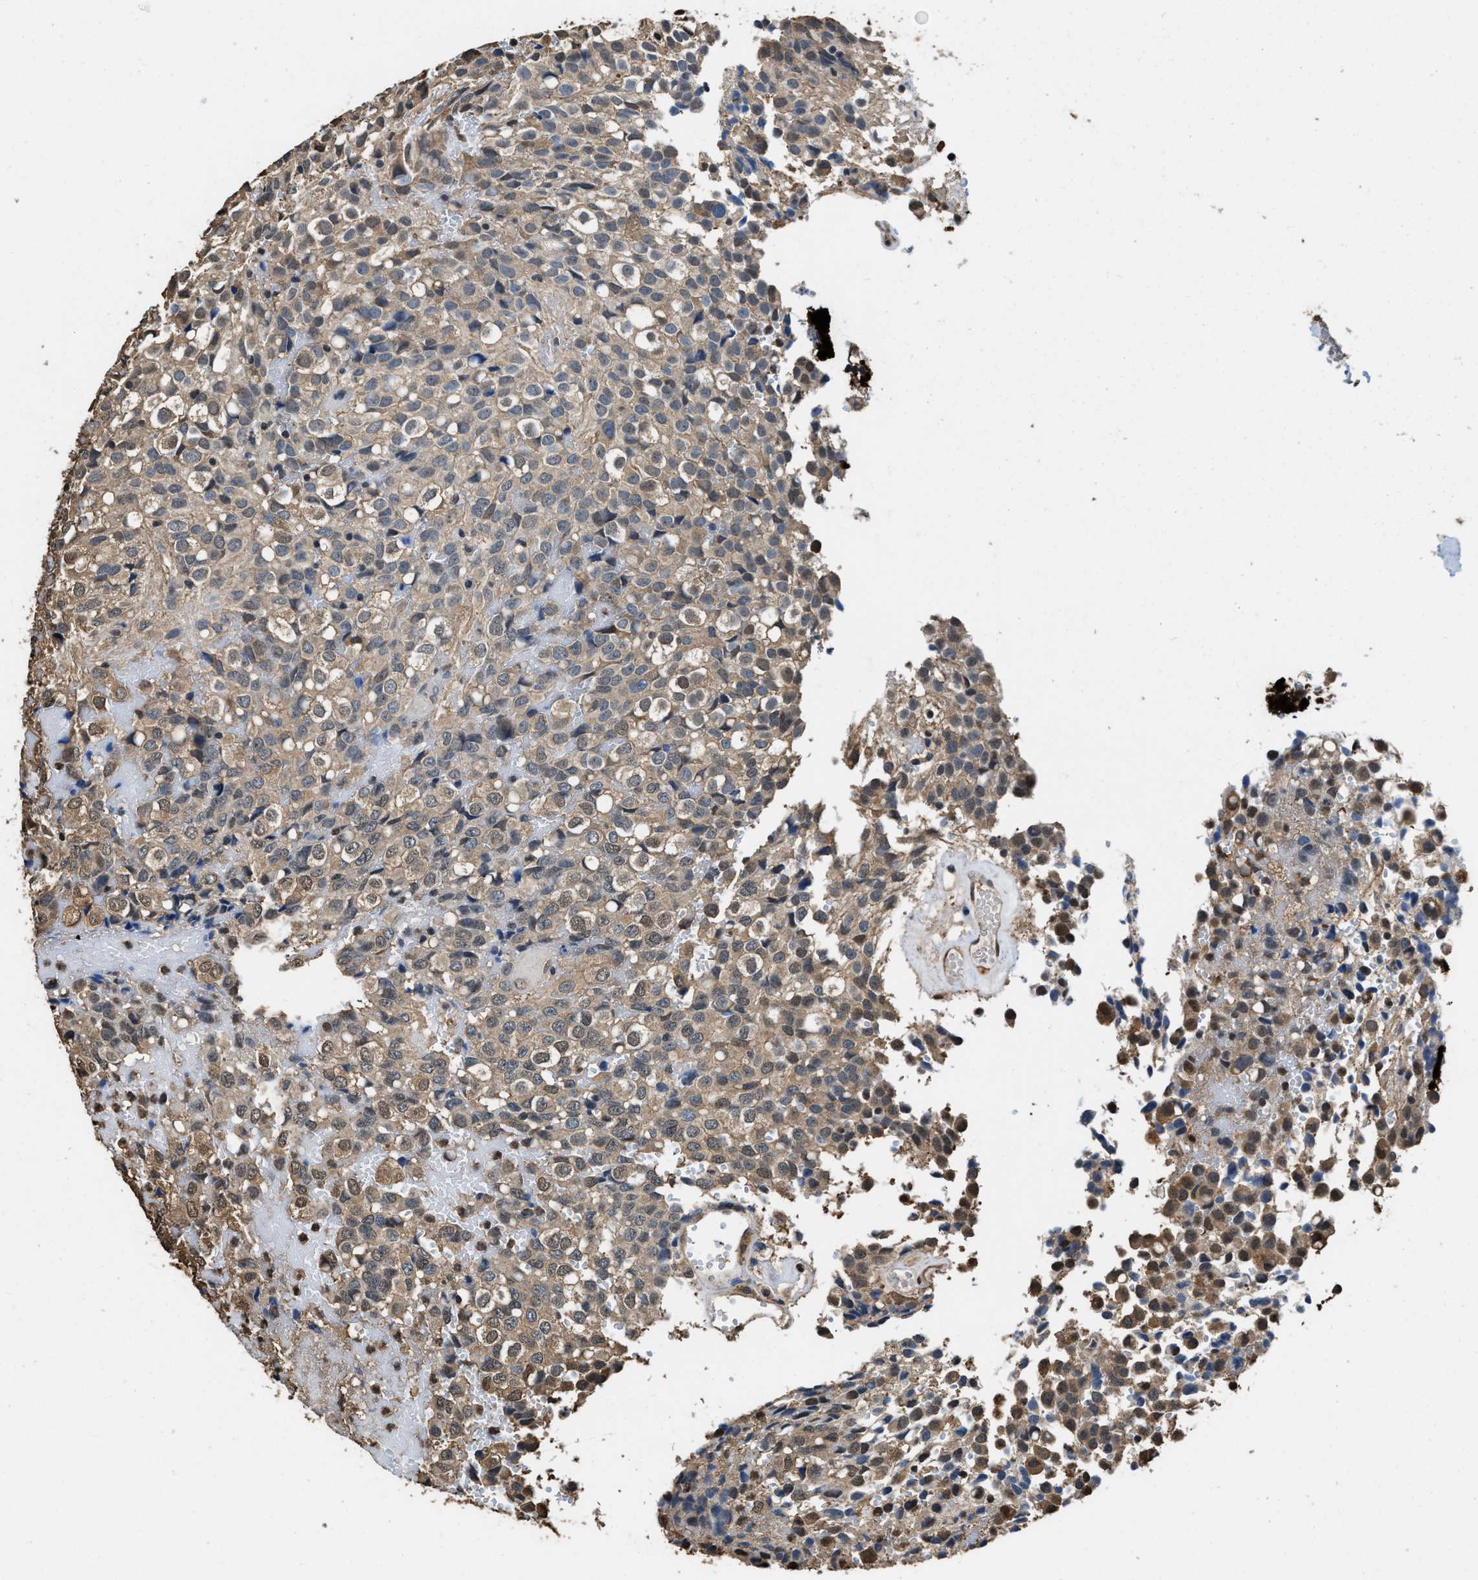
{"staining": {"intensity": "moderate", "quantity": "25%-75%", "location": "cytoplasmic/membranous,nuclear"}, "tissue": "glioma", "cell_type": "Tumor cells", "image_type": "cancer", "snomed": [{"axis": "morphology", "description": "Glioma, malignant, High grade"}, {"axis": "topography", "description": "Brain"}], "caption": "Protein positivity by immunohistochemistry exhibits moderate cytoplasmic/membranous and nuclear expression in about 25%-75% of tumor cells in high-grade glioma (malignant).", "gene": "GAPDH", "patient": {"sex": "male", "age": 32}}